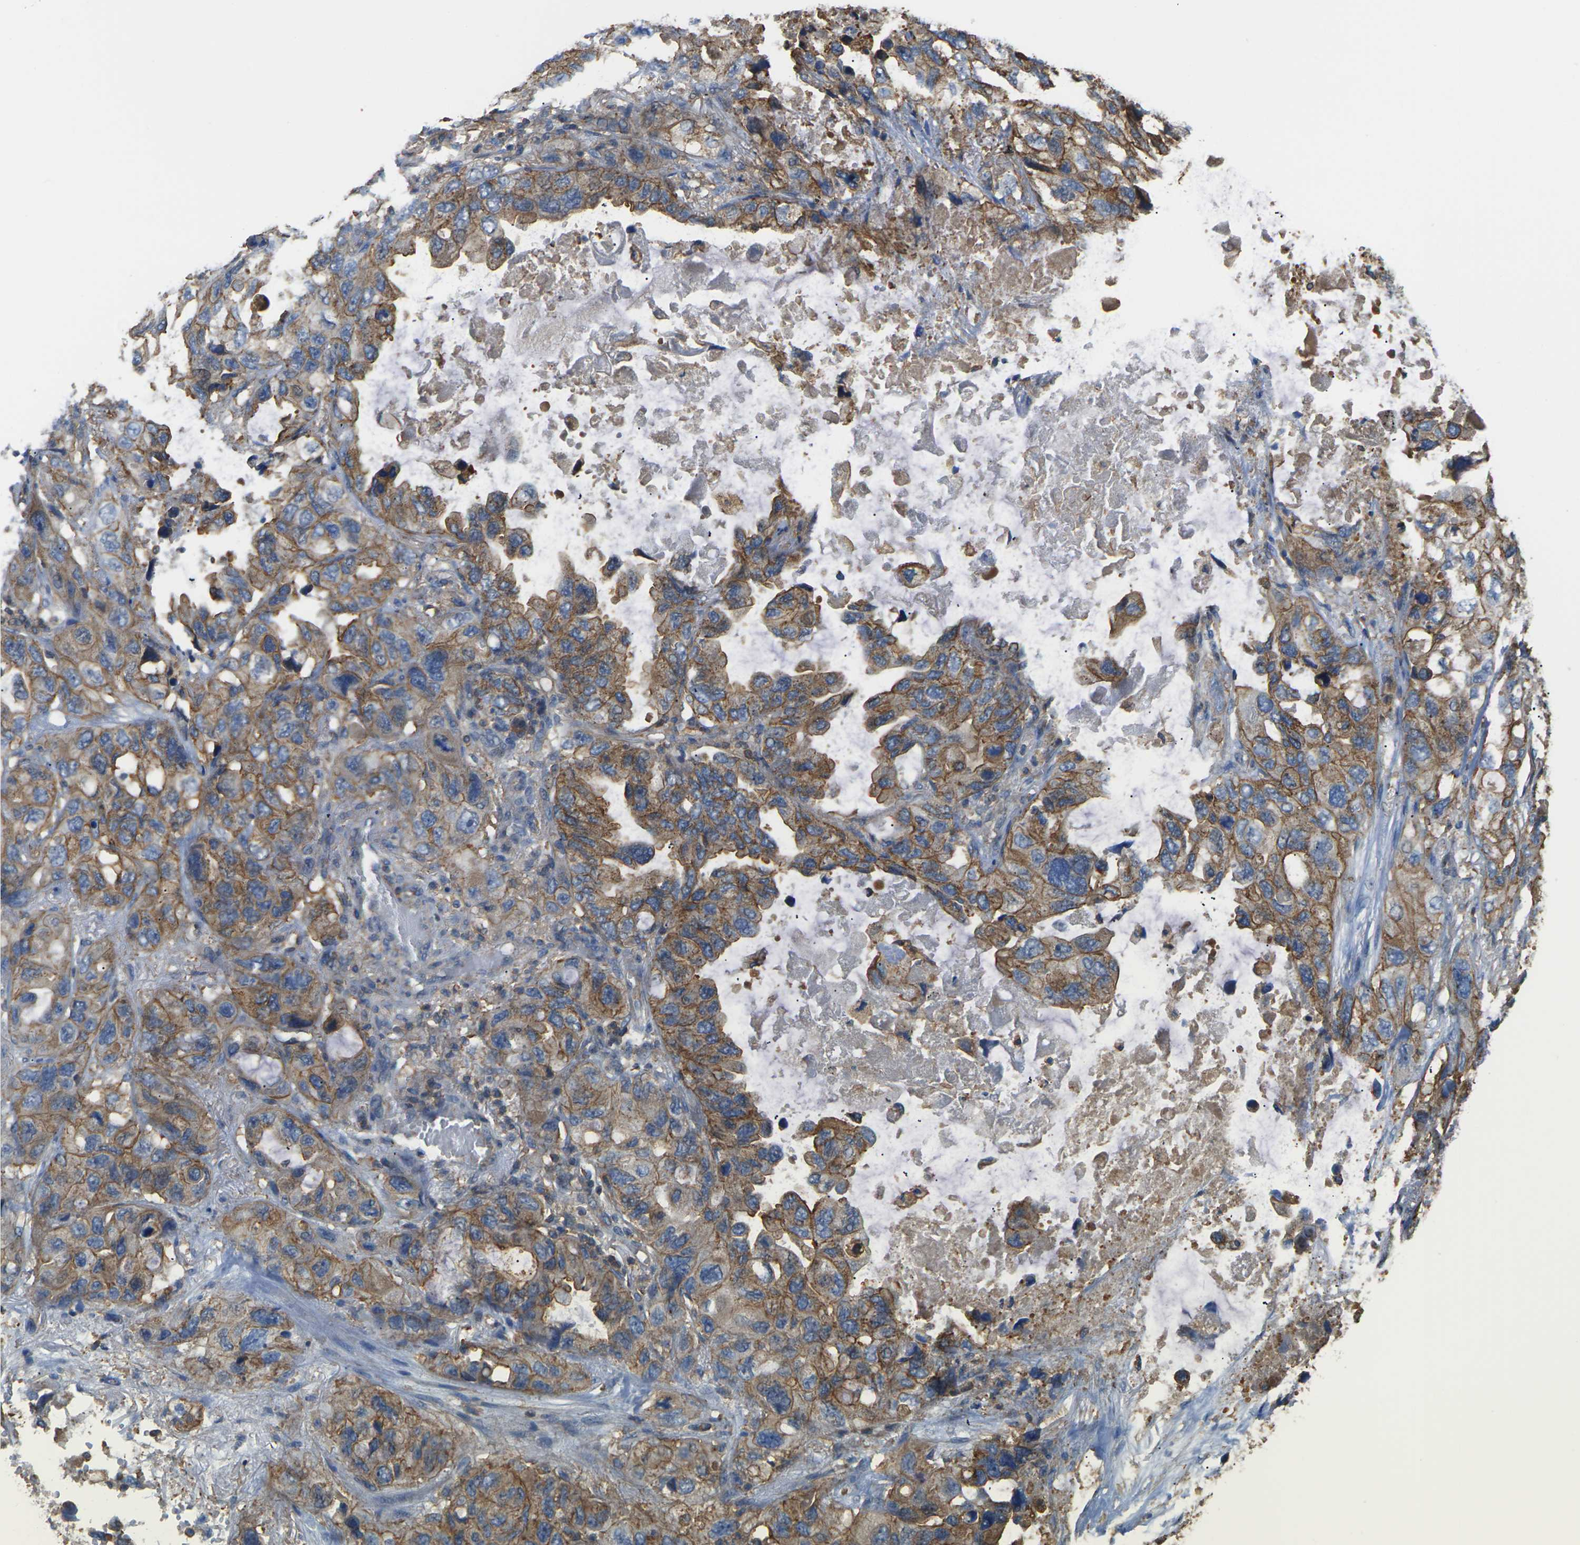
{"staining": {"intensity": "moderate", "quantity": ">75%", "location": "cytoplasmic/membranous"}, "tissue": "lung cancer", "cell_type": "Tumor cells", "image_type": "cancer", "snomed": [{"axis": "morphology", "description": "Squamous cell carcinoma, NOS"}, {"axis": "topography", "description": "Lung"}], "caption": "Protein staining displays moderate cytoplasmic/membranous expression in about >75% of tumor cells in squamous cell carcinoma (lung).", "gene": "IQGAP1", "patient": {"sex": "female", "age": 73}}